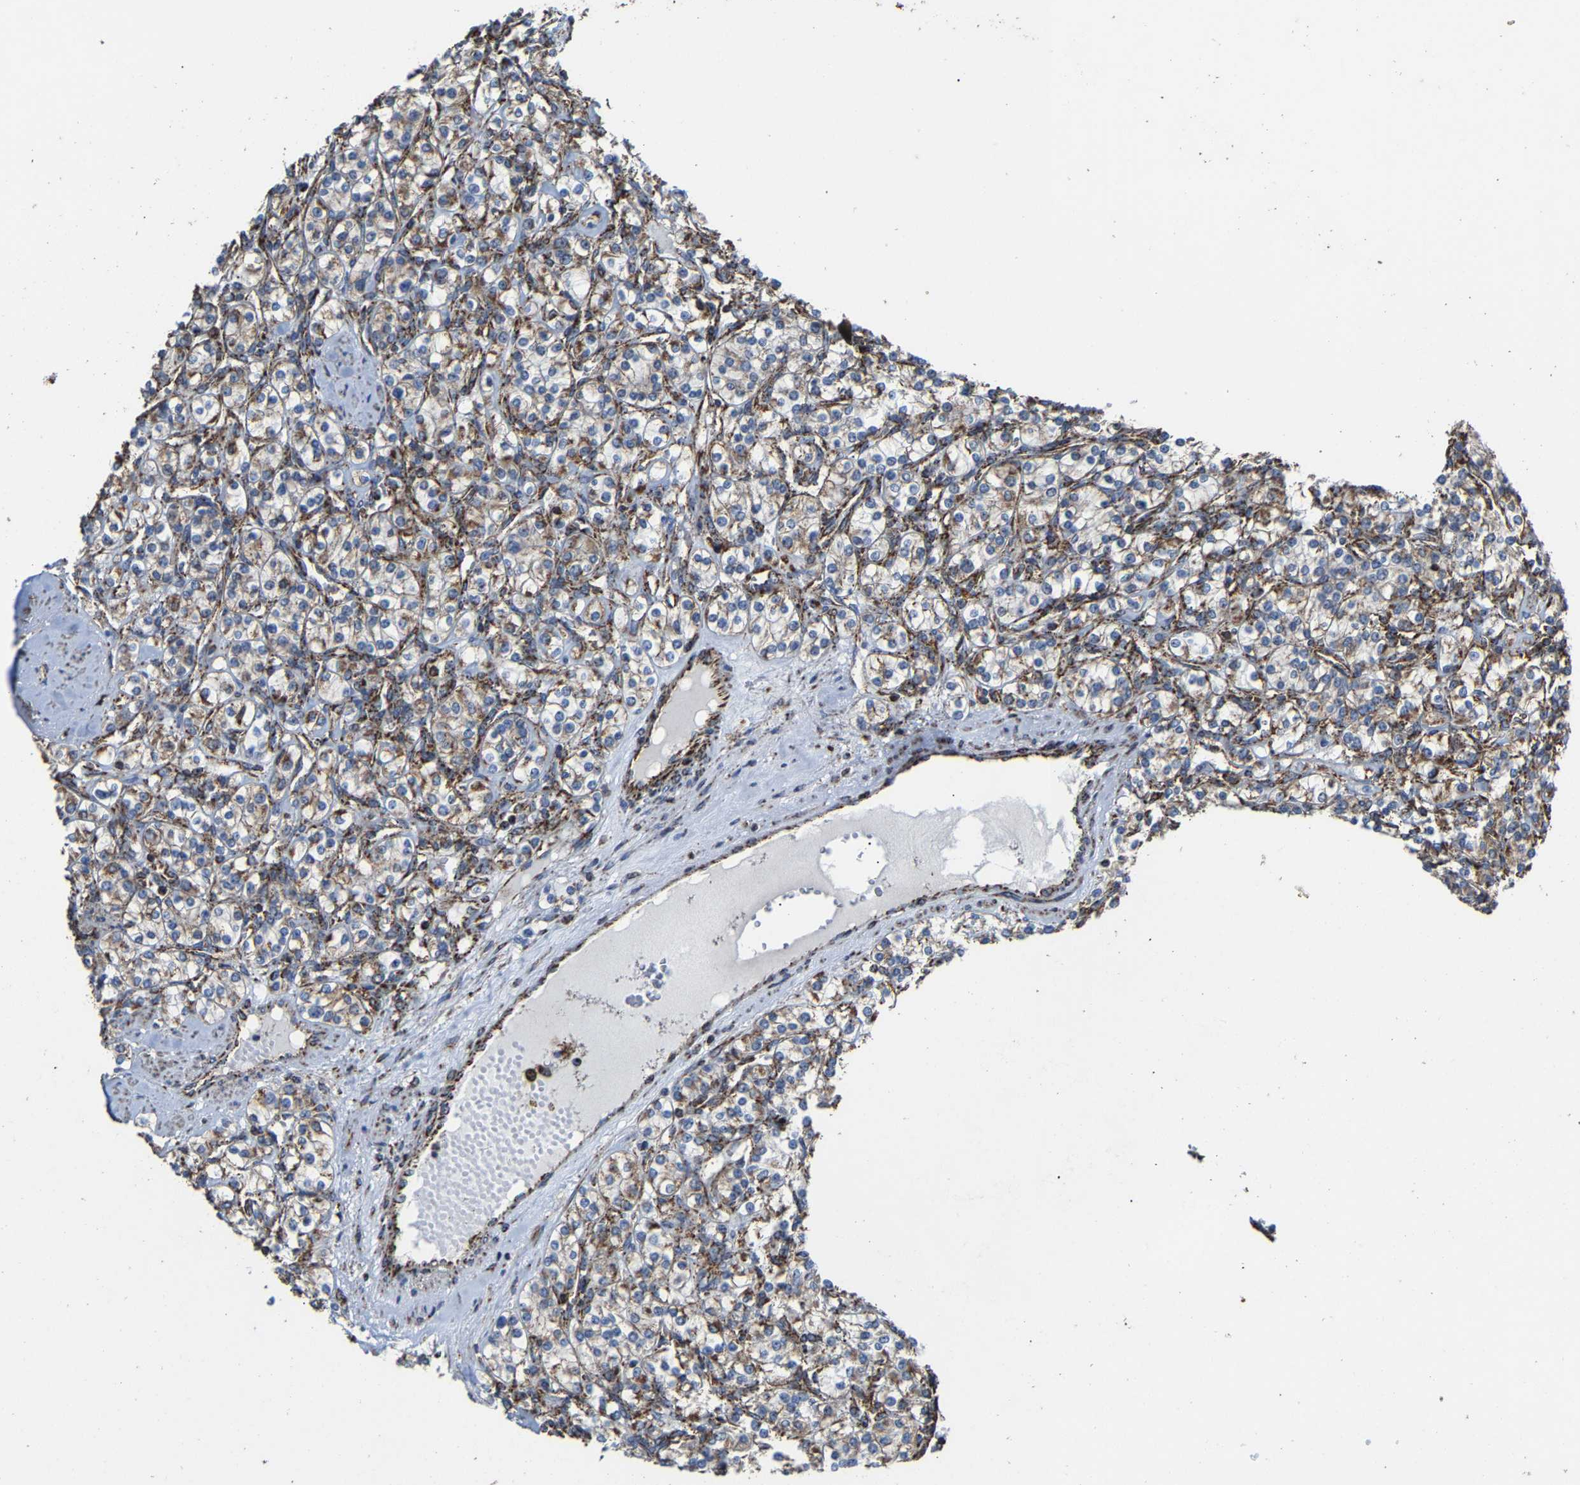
{"staining": {"intensity": "weak", "quantity": "25%-75%", "location": "cytoplasmic/membranous"}, "tissue": "renal cancer", "cell_type": "Tumor cells", "image_type": "cancer", "snomed": [{"axis": "morphology", "description": "Adenocarcinoma, NOS"}, {"axis": "topography", "description": "Kidney"}], "caption": "This is an image of IHC staining of renal cancer, which shows weak expression in the cytoplasmic/membranous of tumor cells.", "gene": "NDUFV3", "patient": {"sex": "male", "age": 77}}